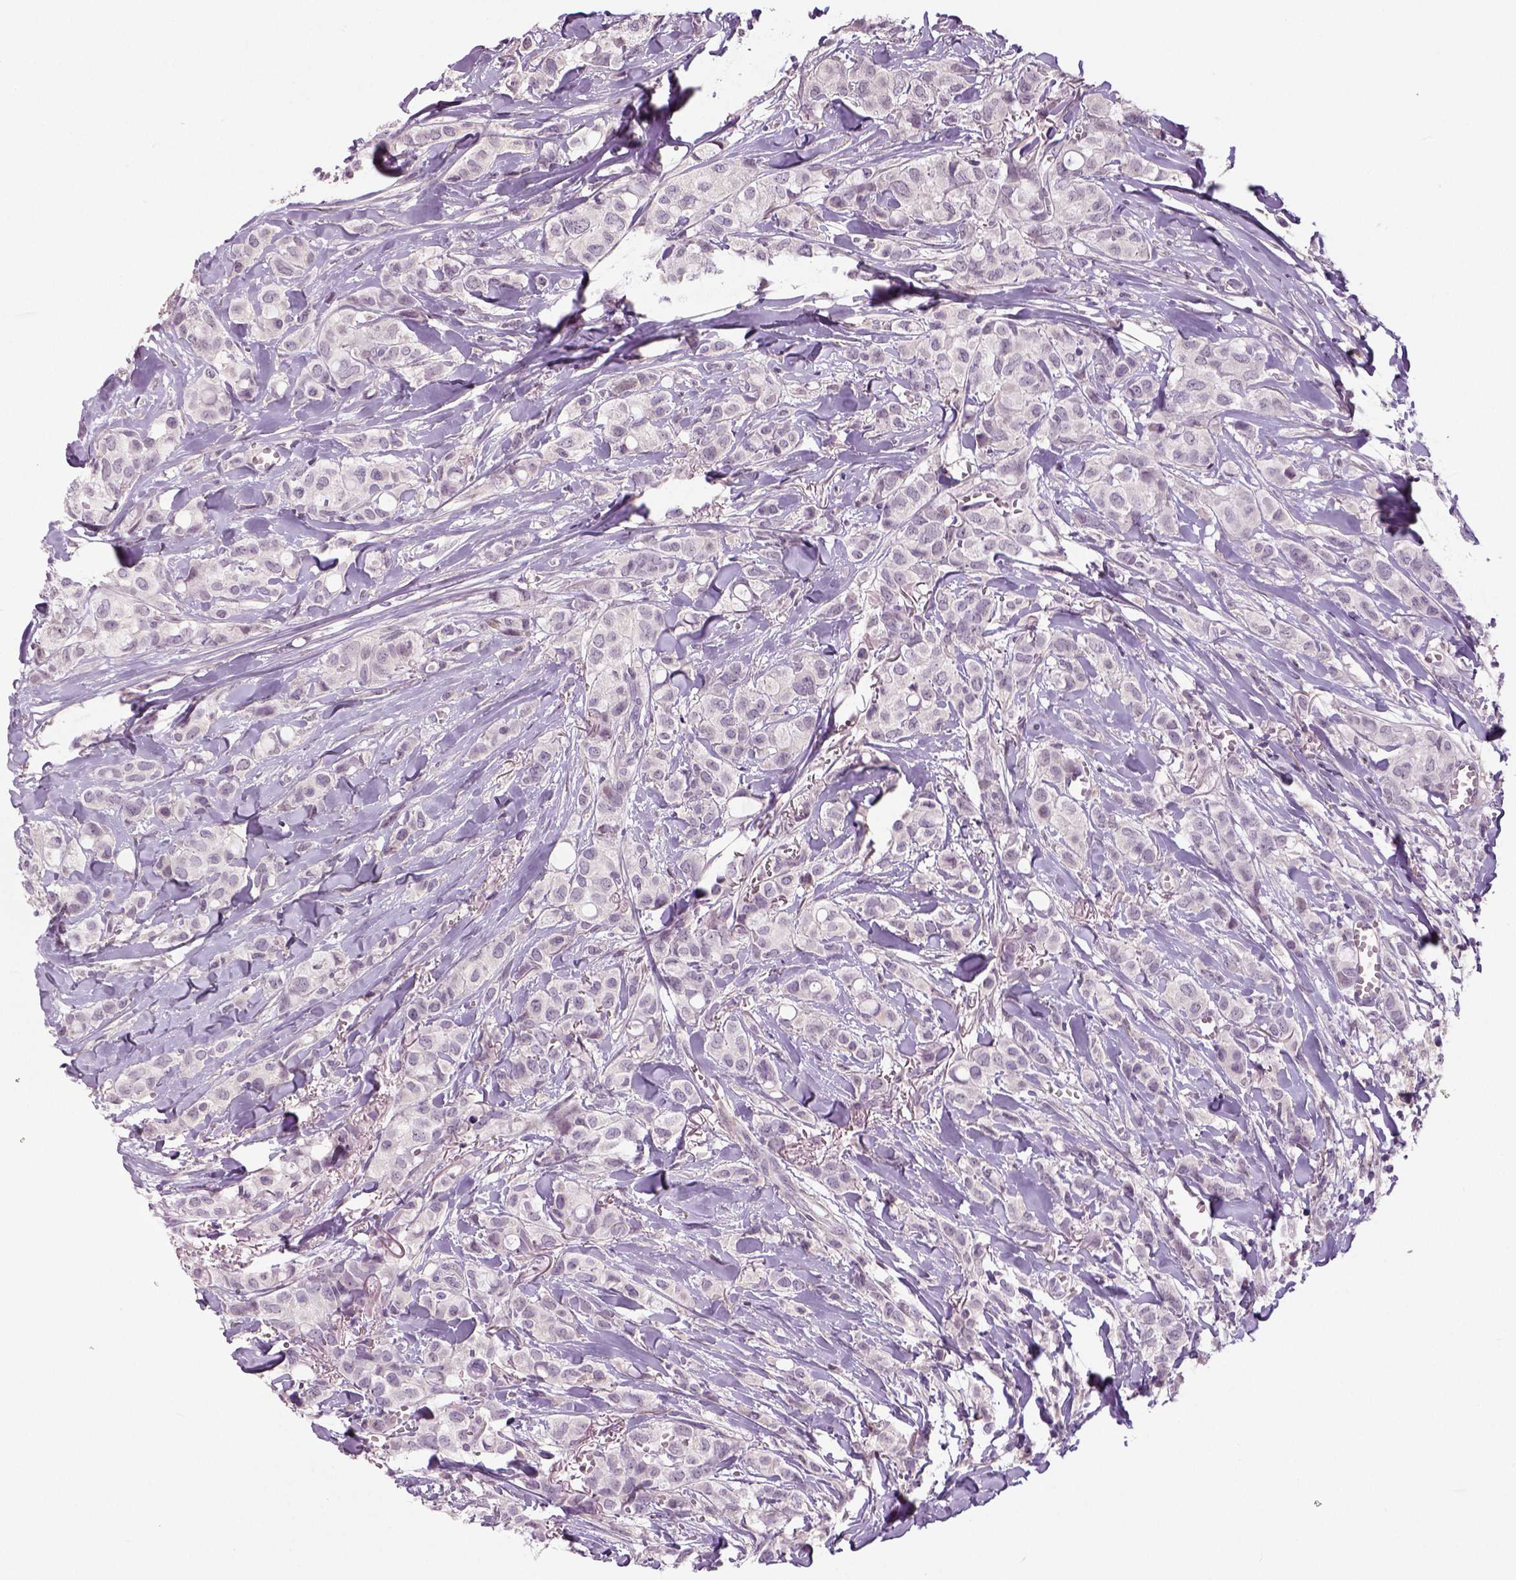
{"staining": {"intensity": "negative", "quantity": "none", "location": "none"}, "tissue": "breast cancer", "cell_type": "Tumor cells", "image_type": "cancer", "snomed": [{"axis": "morphology", "description": "Duct carcinoma"}, {"axis": "topography", "description": "Breast"}], "caption": "An IHC photomicrograph of breast cancer is shown. There is no staining in tumor cells of breast cancer.", "gene": "NECAB1", "patient": {"sex": "female", "age": 85}}